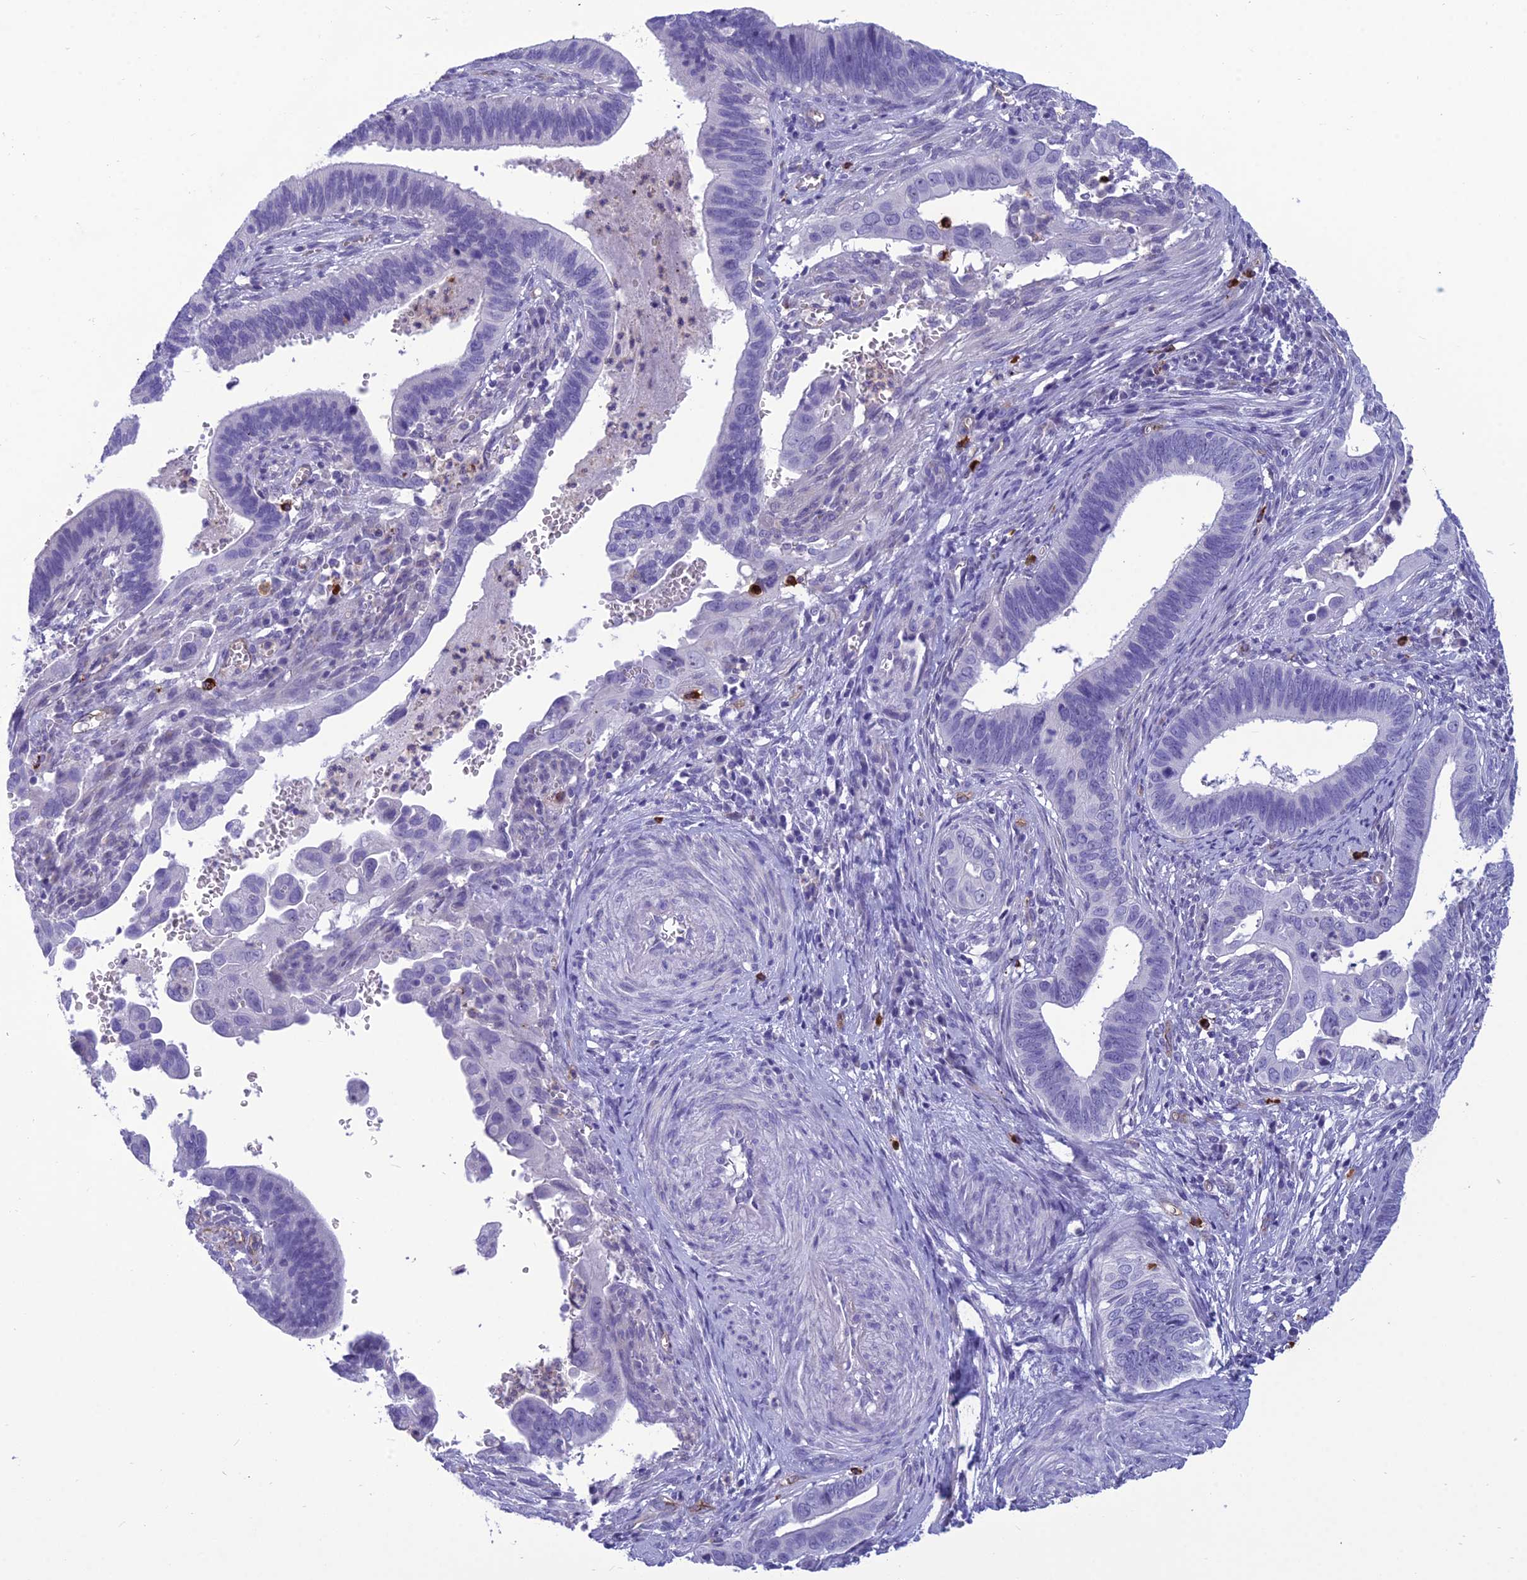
{"staining": {"intensity": "negative", "quantity": "none", "location": "none"}, "tissue": "cervical cancer", "cell_type": "Tumor cells", "image_type": "cancer", "snomed": [{"axis": "morphology", "description": "Adenocarcinoma, NOS"}, {"axis": "topography", "description": "Cervix"}], "caption": "Protein analysis of adenocarcinoma (cervical) displays no significant positivity in tumor cells. The staining was performed using DAB (3,3'-diaminobenzidine) to visualize the protein expression in brown, while the nuclei were stained in blue with hematoxylin (Magnification: 20x).", "gene": "BBS7", "patient": {"sex": "female", "age": 42}}